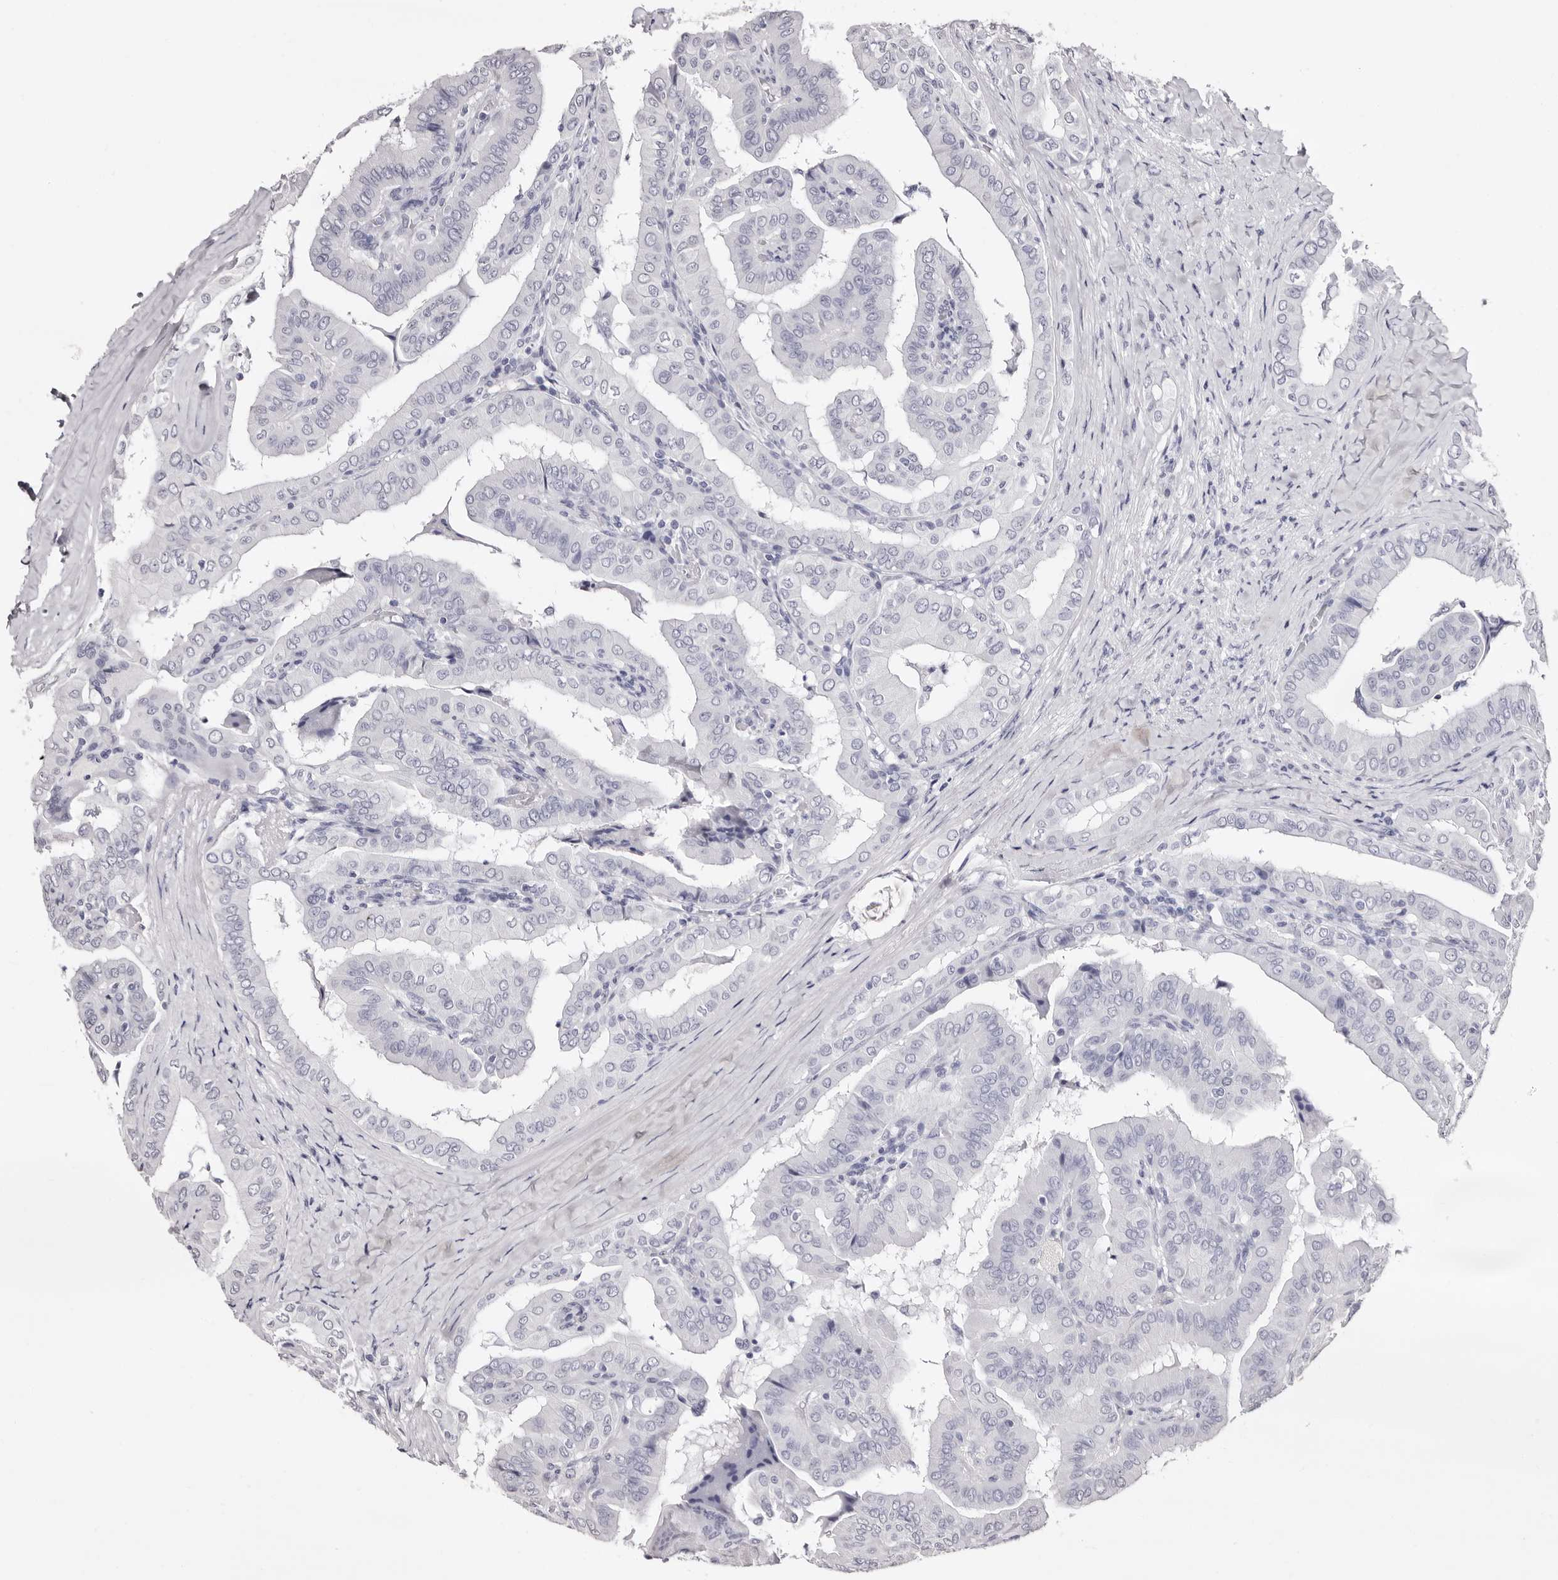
{"staining": {"intensity": "negative", "quantity": "none", "location": "none"}, "tissue": "thyroid cancer", "cell_type": "Tumor cells", "image_type": "cancer", "snomed": [{"axis": "morphology", "description": "Papillary adenocarcinoma, NOS"}, {"axis": "topography", "description": "Thyroid gland"}], "caption": "This histopathology image is of thyroid papillary adenocarcinoma stained with IHC to label a protein in brown with the nuclei are counter-stained blue. There is no expression in tumor cells.", "gene": "ERBB4", "patient": {"sex": "male", "age": 33}}